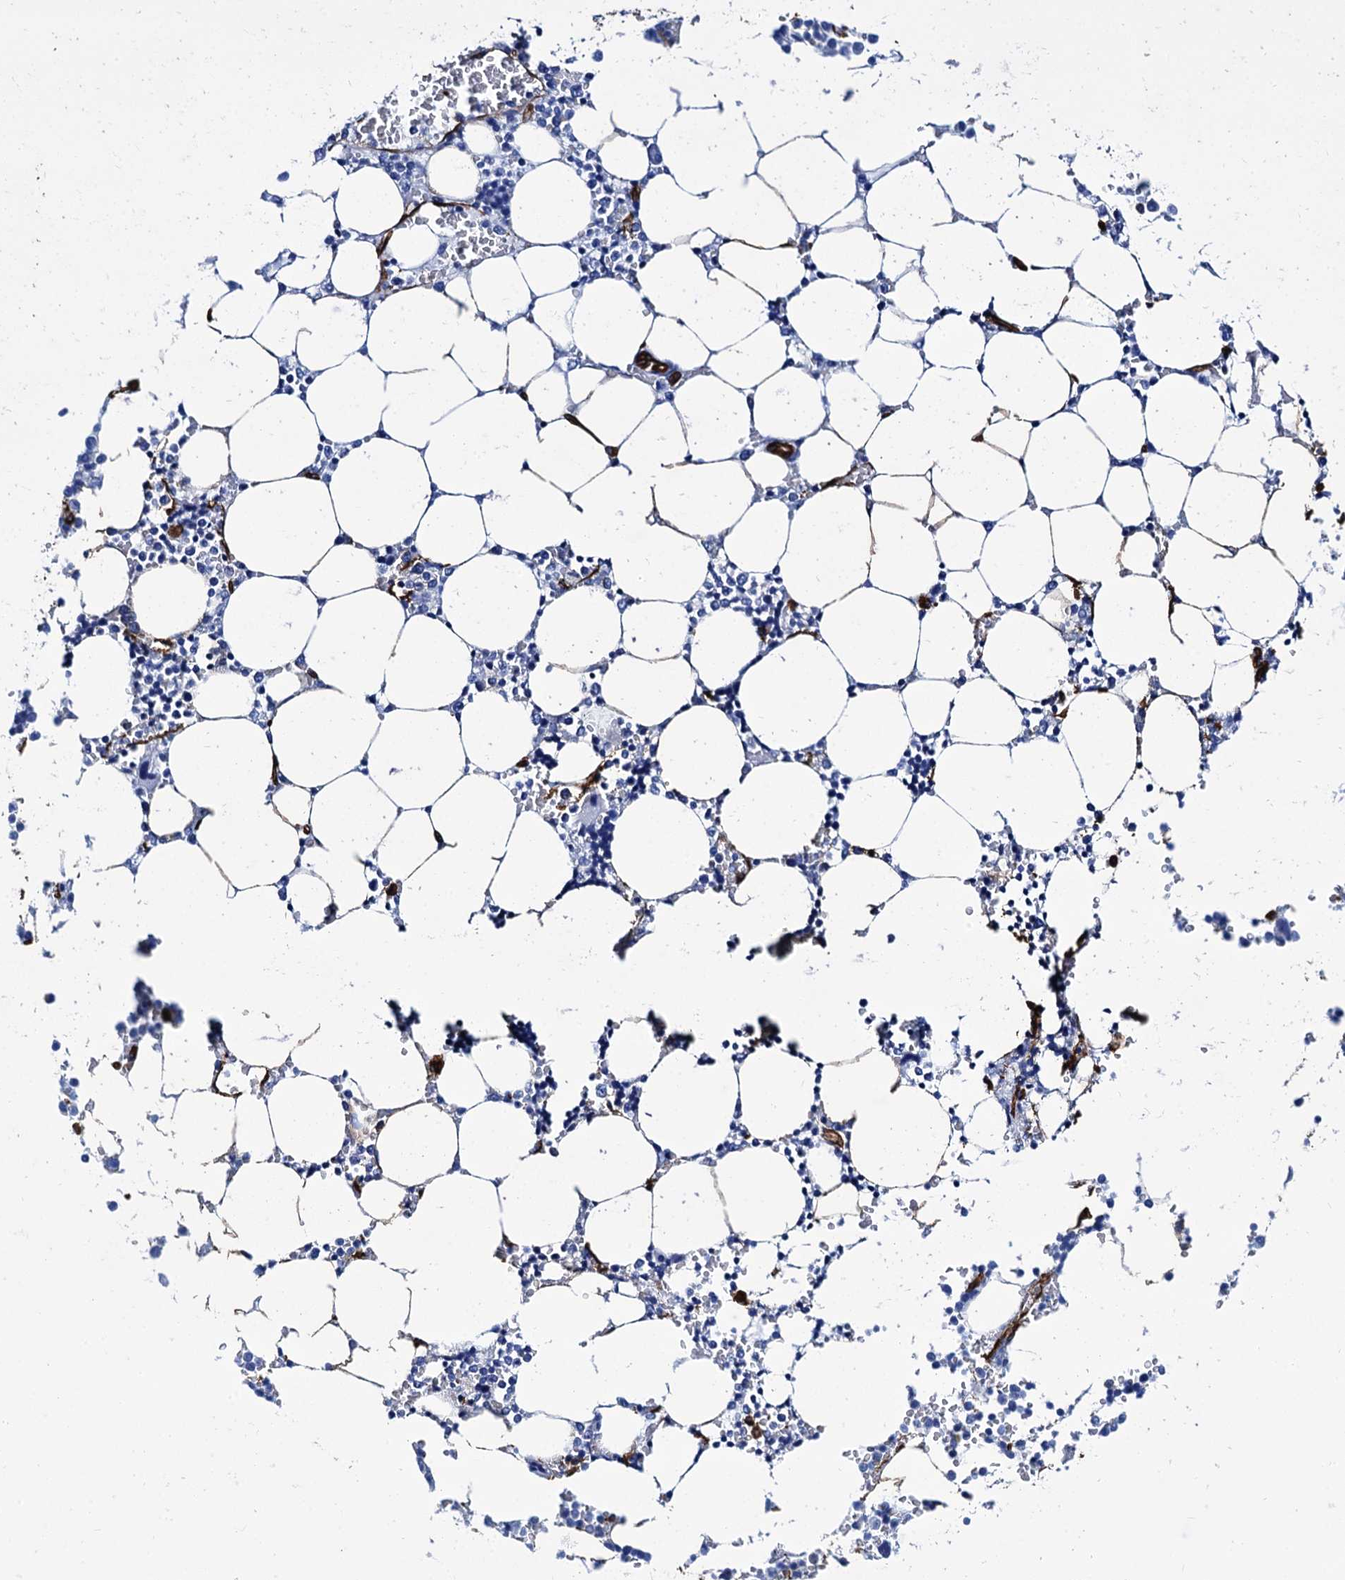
{"staining": {"intensity": "strong", "quantity": "<25%", "location": "cytoplasmic/membranous"}, "tissue": "bone marrow", "cell_type": "Hematopoietic cells", "image_type": "normal", "snomed": [{"axis": "morphology", "description": "Normal tissue, NOS"}, {"axis": "topography", "description": "Bone marrow"}], "caption": "IHC histopathology image of unremarkable human bone marrow stained for a protein (brown), which demonstrates medium levels of strong cytoplasmic/membranous staining in about <25% of hematopoietic cells.", "gene": "CAVIN2", "patient": {"sex": "male", "age": 64}}